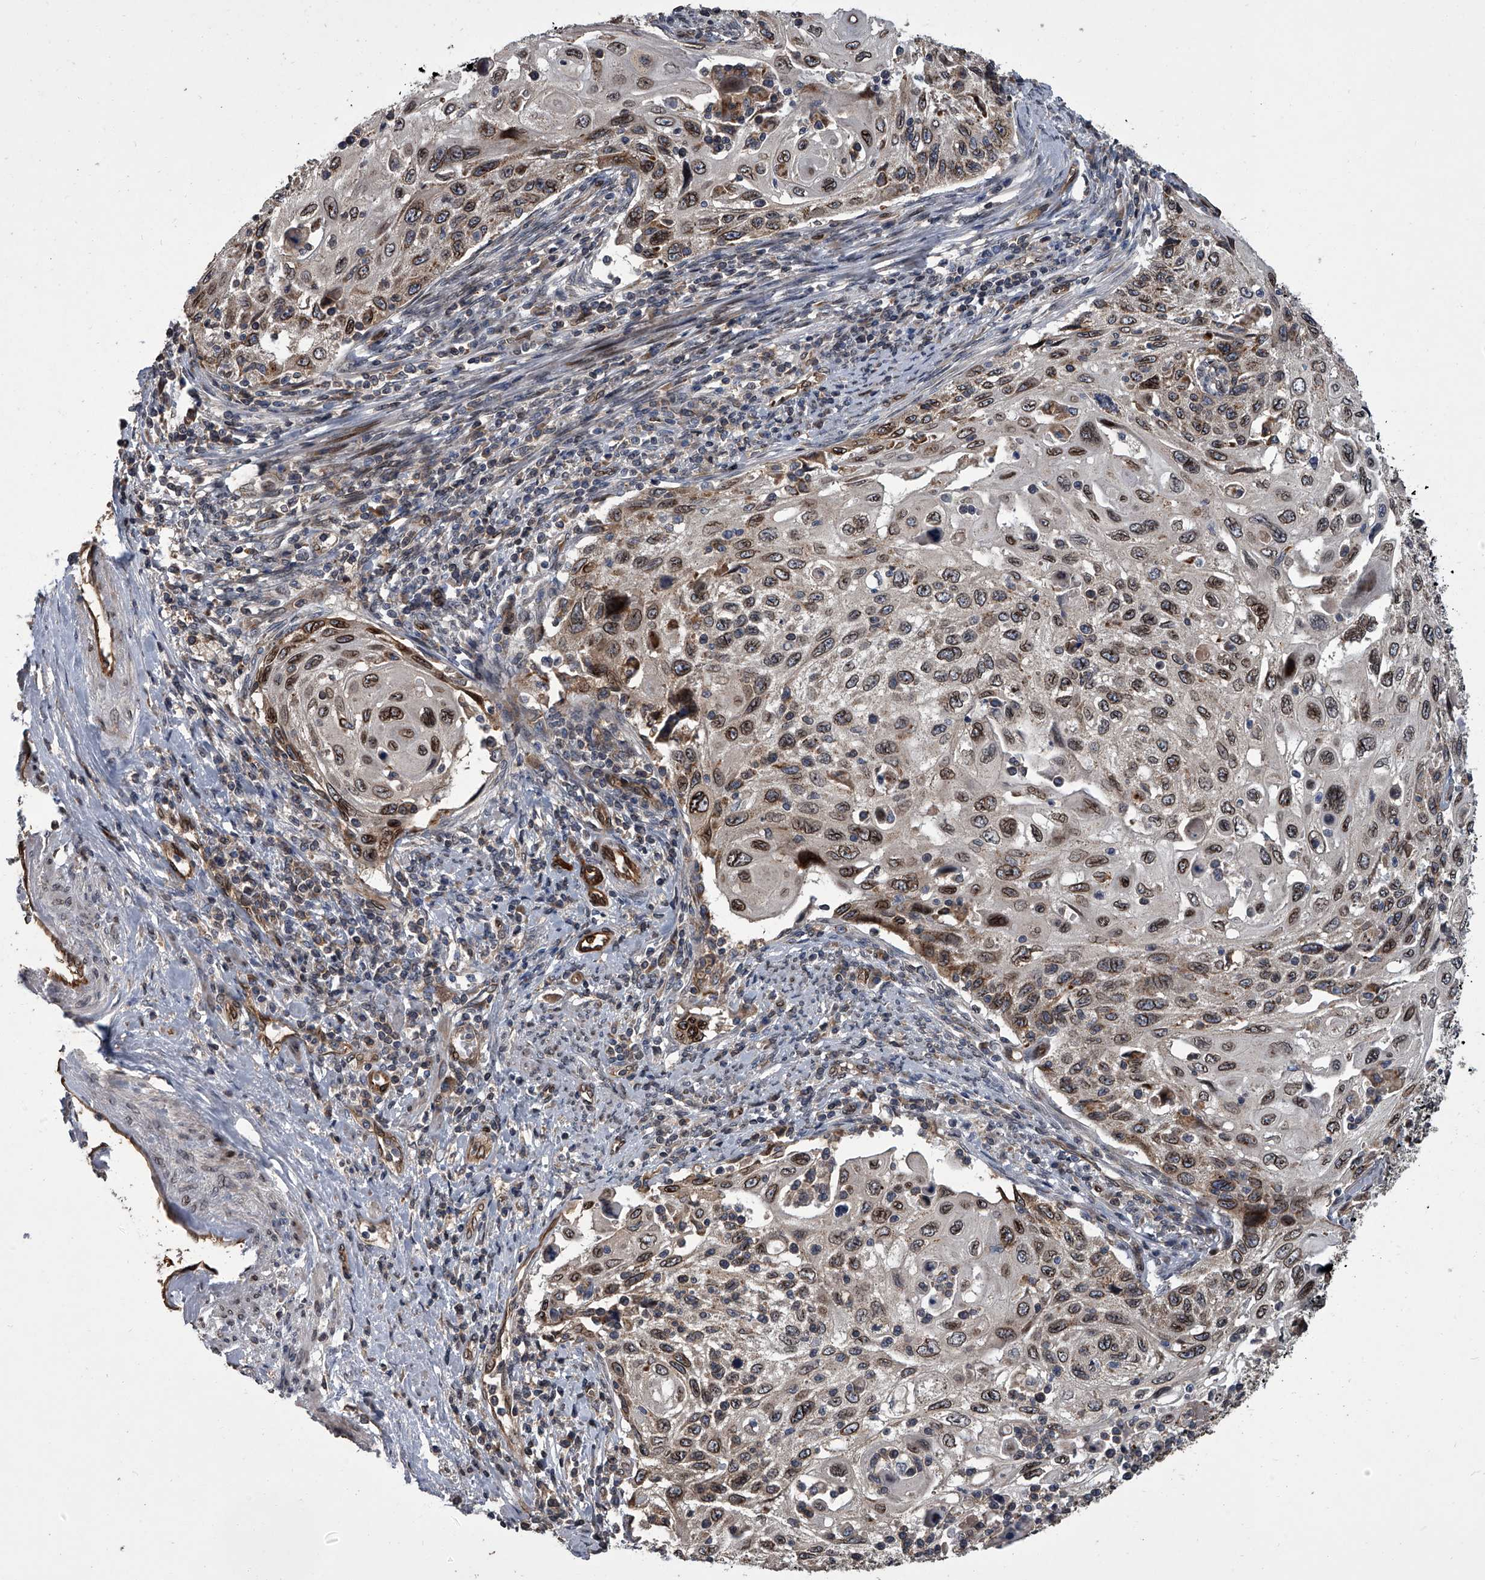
{"staining": {"intensity": "moderate", "quantity": ">75%", "location": "cytoplasmic/membranous,nuclear"}, "tissue": "cervical cancer", "cell_type": "Tumor cells", "image_type": "cancer", "snomed": [{"axis": "morphology", "description": "Squamous cell carcinoma, NOS"}, {"axis": "topography", "description": "Cervix"}], "caption": "Moderate cytoplasmic/membranous and nuclear positivity is present in about >75% of tumor cells in squamous cell carcinoma (cervical). The protein of interest is stained brown, and the nuclei are stained in blue (DAB IHC with brightfield microscopy, high magnification).", "gene": "LRRC8C", "patient": {"sex": "female", "age": 70}}